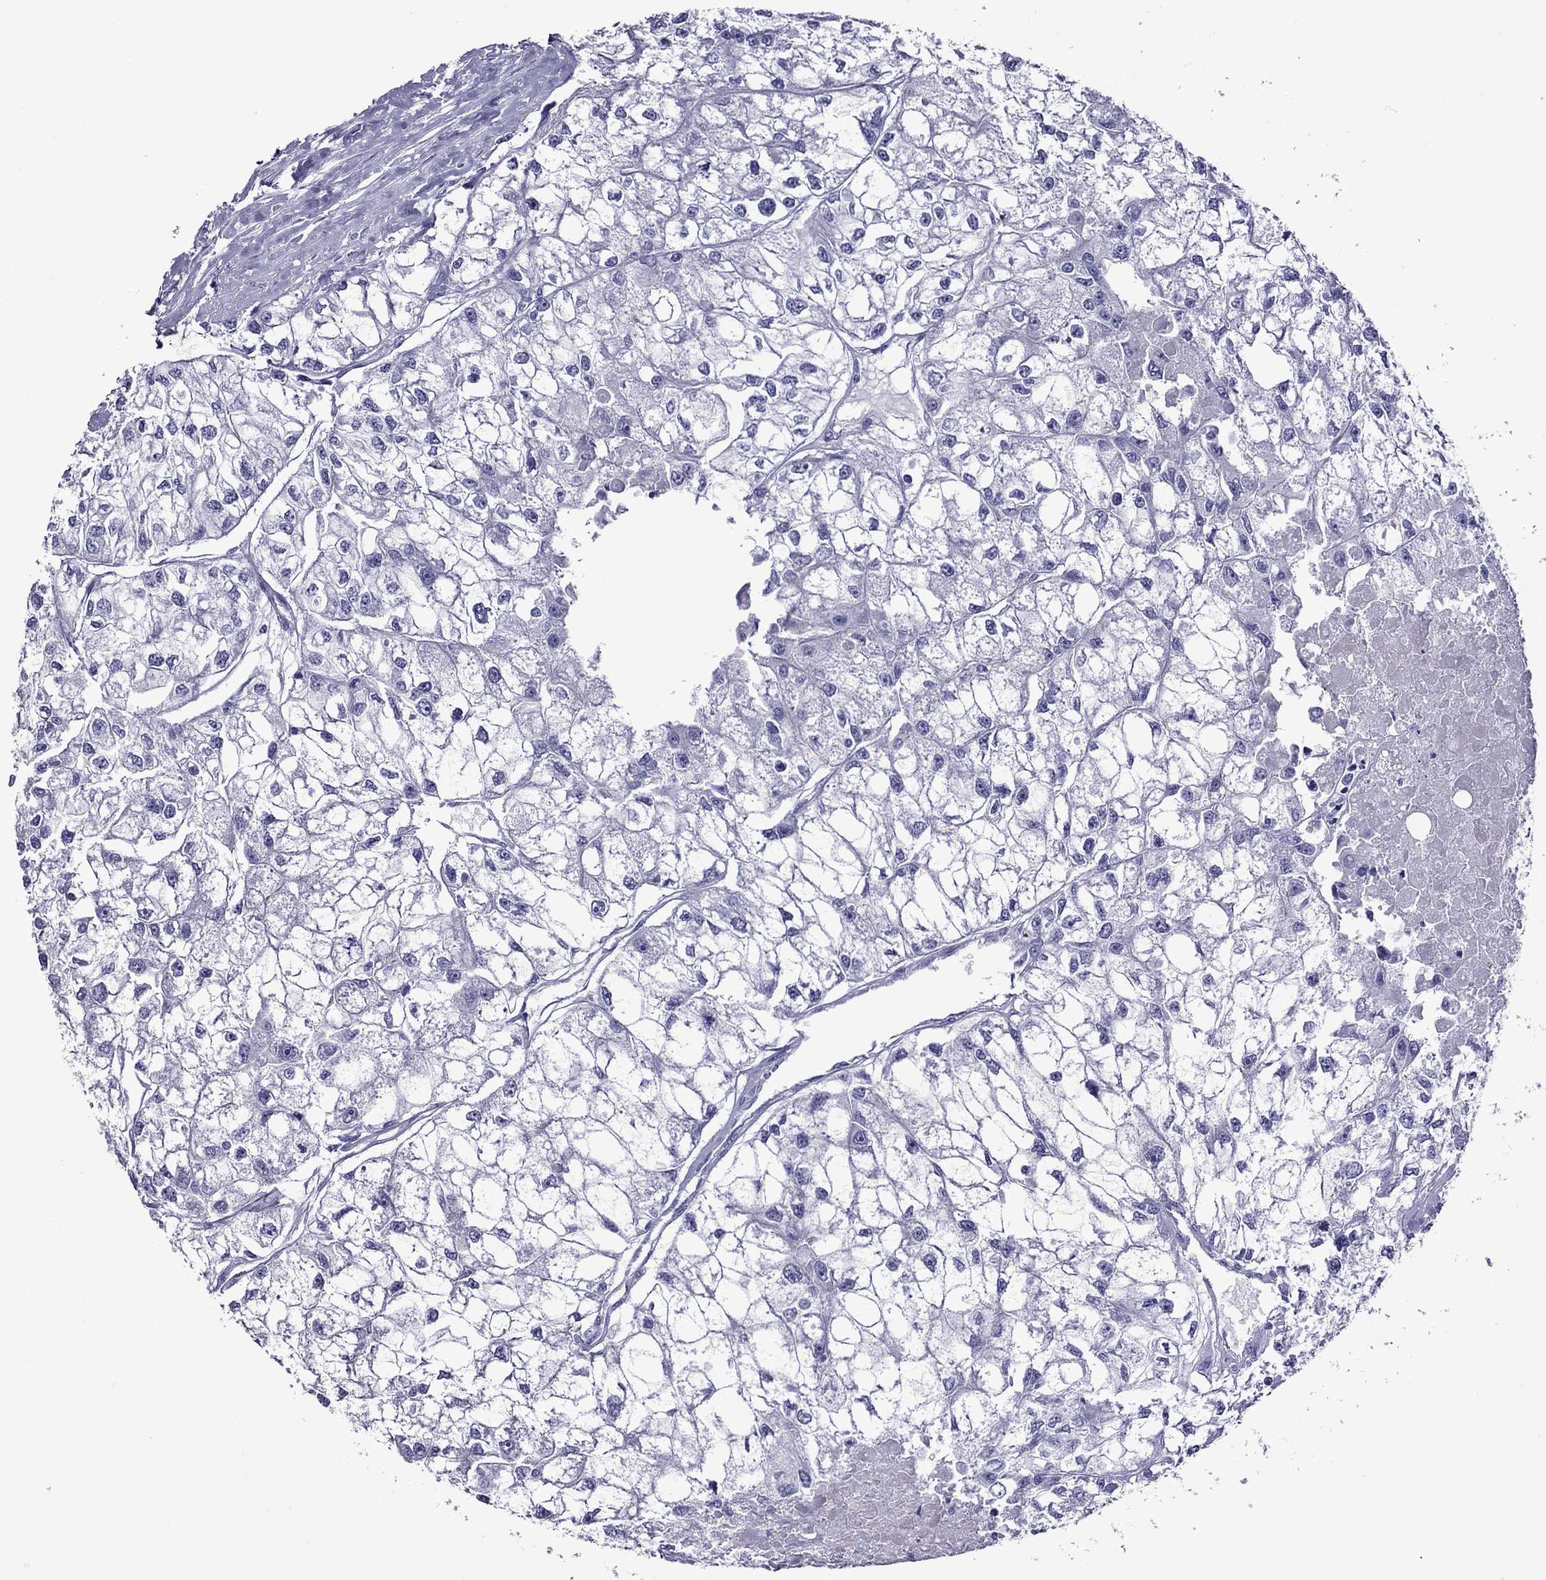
{"staining": {"intensity": "negative", "quantity": "none", "location": "none"}, "tissue": "renal cancer", "cell_type": "Tumor cells", "image_type": "cancer", "snomed": [{"axis": "morphology", "description": "Adenocarcinoma, NOS"}, {"axis": "topography", "description": "Kidney"}], "caption": "A histopathology image of adenocarcinoma (renal) stained for a protein displays no brown staining in tumor cells.", "gene": "CRYBA1", "patient": {"sex": "male", "age": 56}}